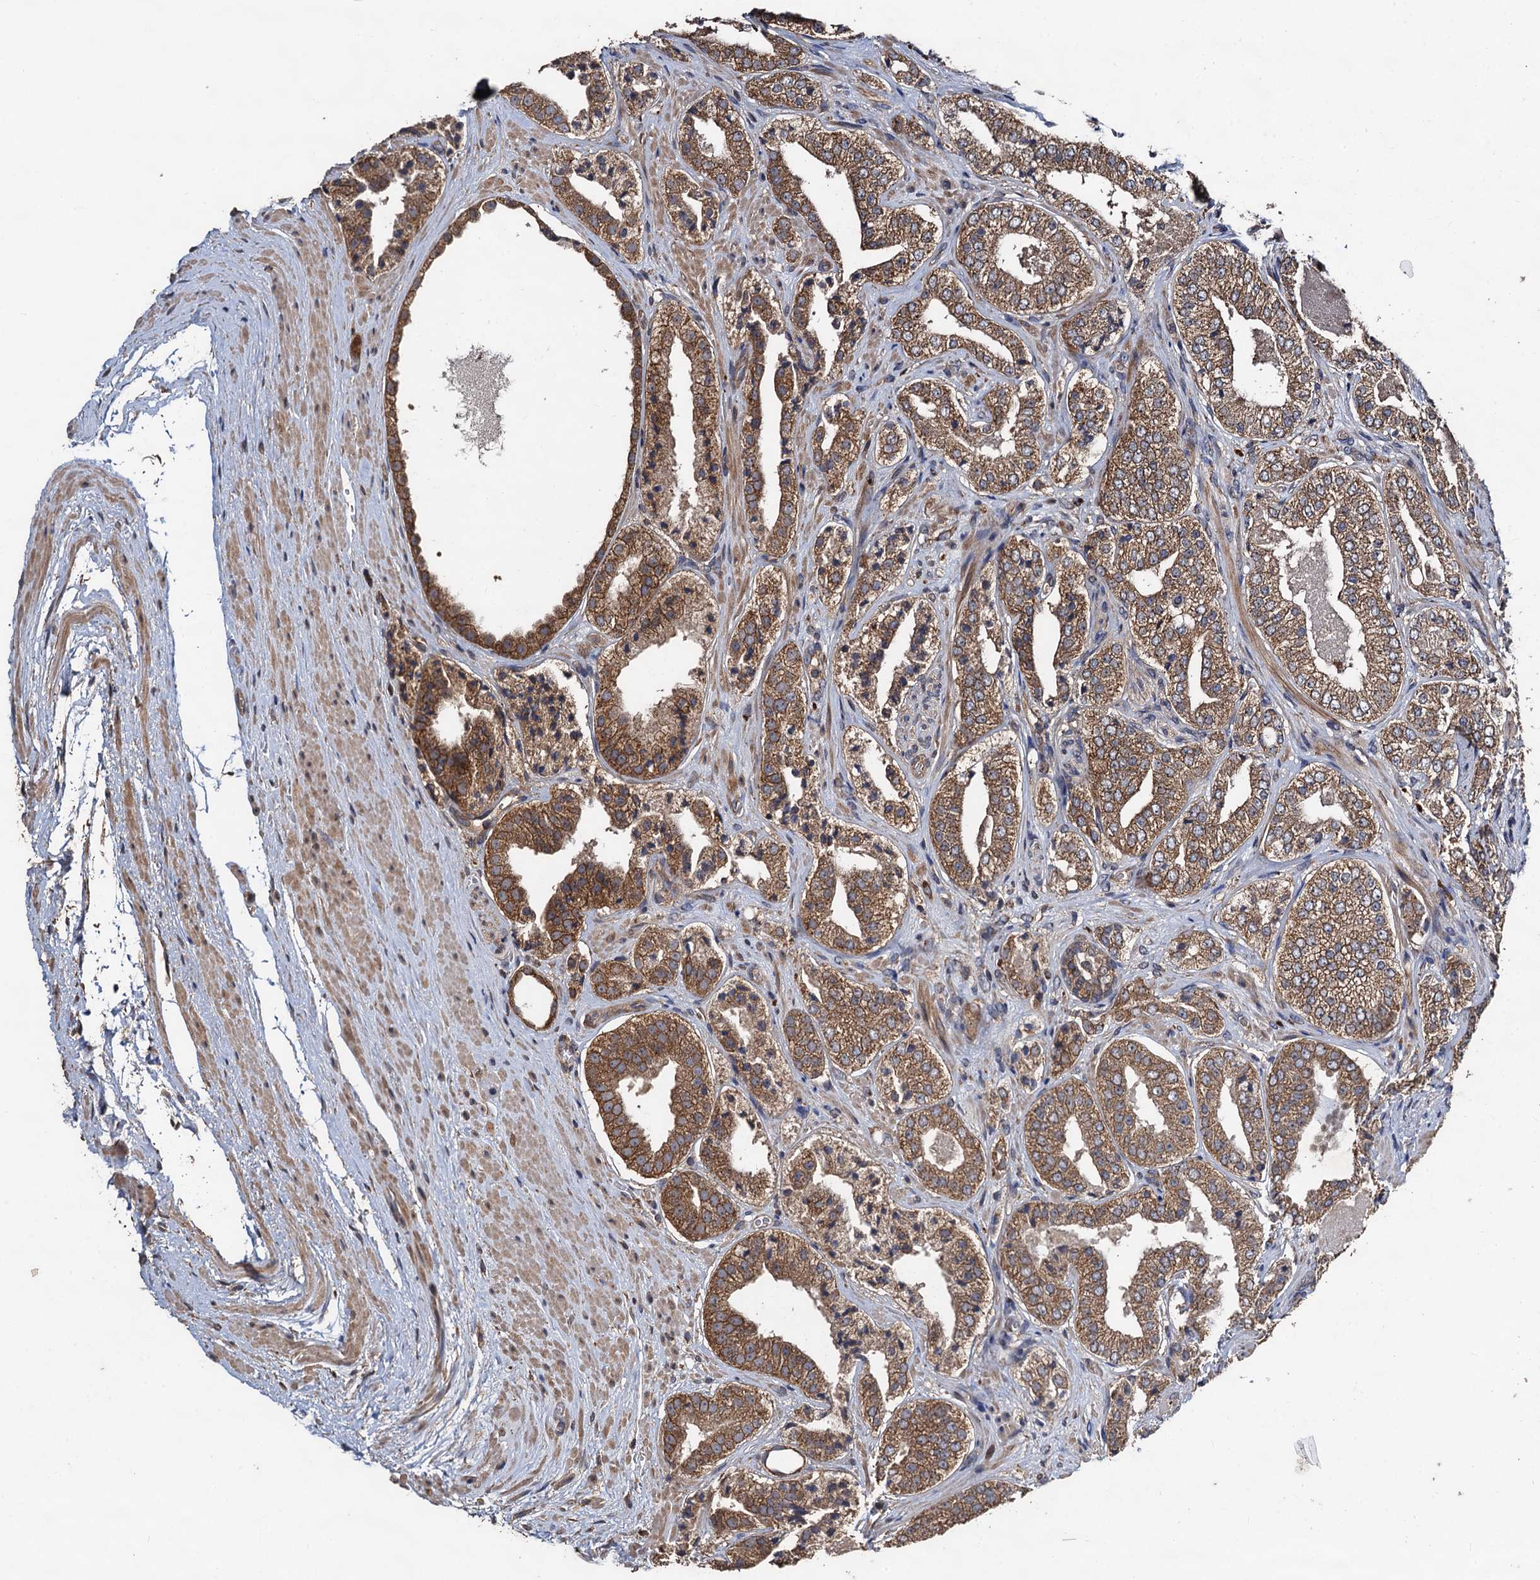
{"staining": {"intensity": "moderate", "quantity": ">75%", "location": "cytoplasmic/membranous"}, "tissue": "prostate cancer", "cell_type": "Tumor cells", "image_type": "cancer", "snomed": [{"axis": "morphology", "description": "Adenocarcinoma, High grade"}, {"axis": "topography", "description": "Prostate"}], "caption": "Moderate cytoplasmic/membranous positivity for a protein is appreciated in approximately >75% of tumor cells of prostate cancer using IHC.", "gene": "PPTC7", "patient": {"sex": "male", "age": 71}}